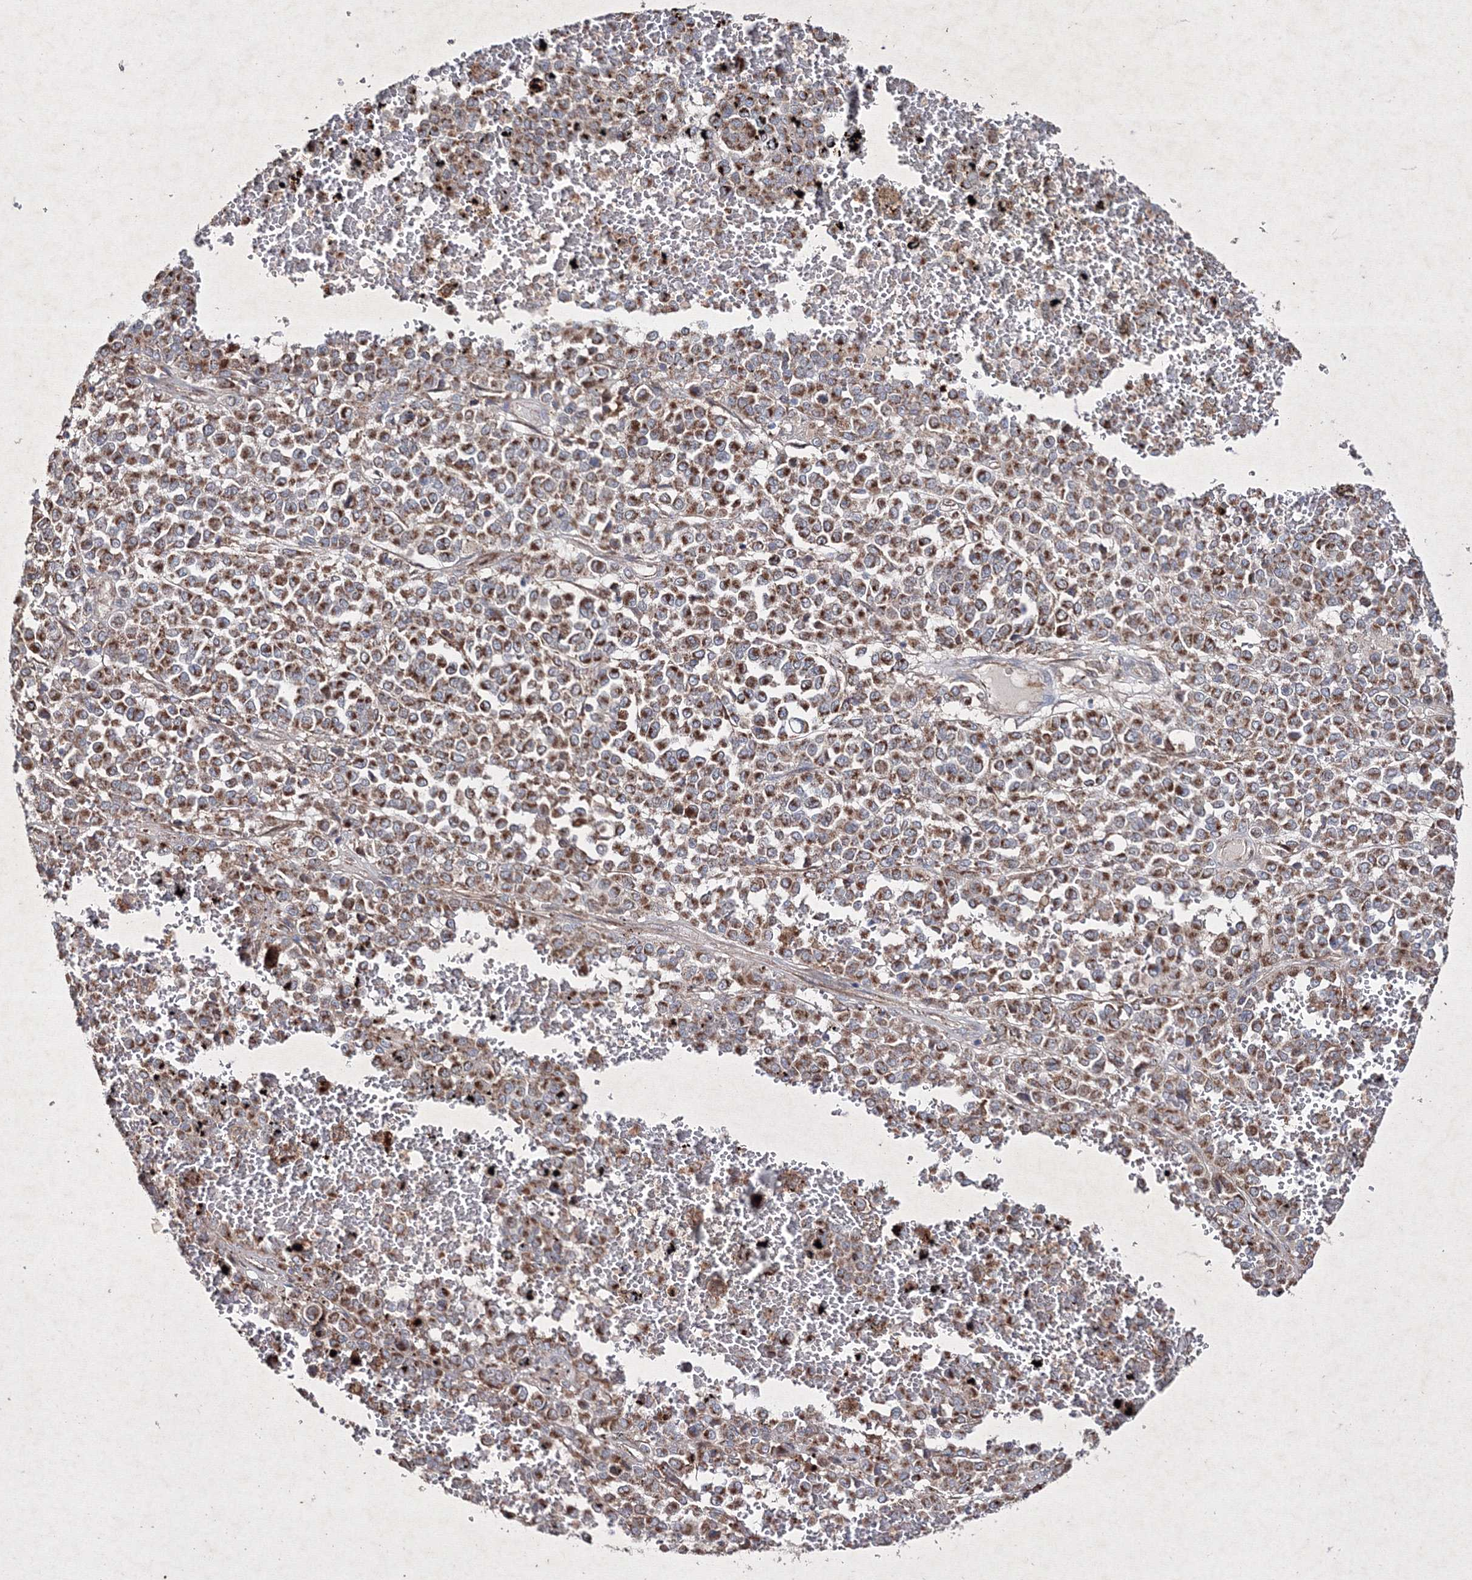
{"staining": {"intensity": "moderate", "quantity": ">75%", "location": "cytoplasmic/membranous"}, "tissue": "melanoma", "cell_type": "Tumor cells", "image_type": "cancer", "snomed": [{"axis": "morphology", "description": "Malignant melanoma, Metastatic site"}, {"axis": "topography", "description": "Pancreas"}], "caption": "Immunohistochemistry (IHC) of melanoma shows medium levels of moderate cytoplasmic/membranous positivity in about >75% of tumor cells.", "gene": "GFM1", "patient": {"sex": "female", "age": 30}}